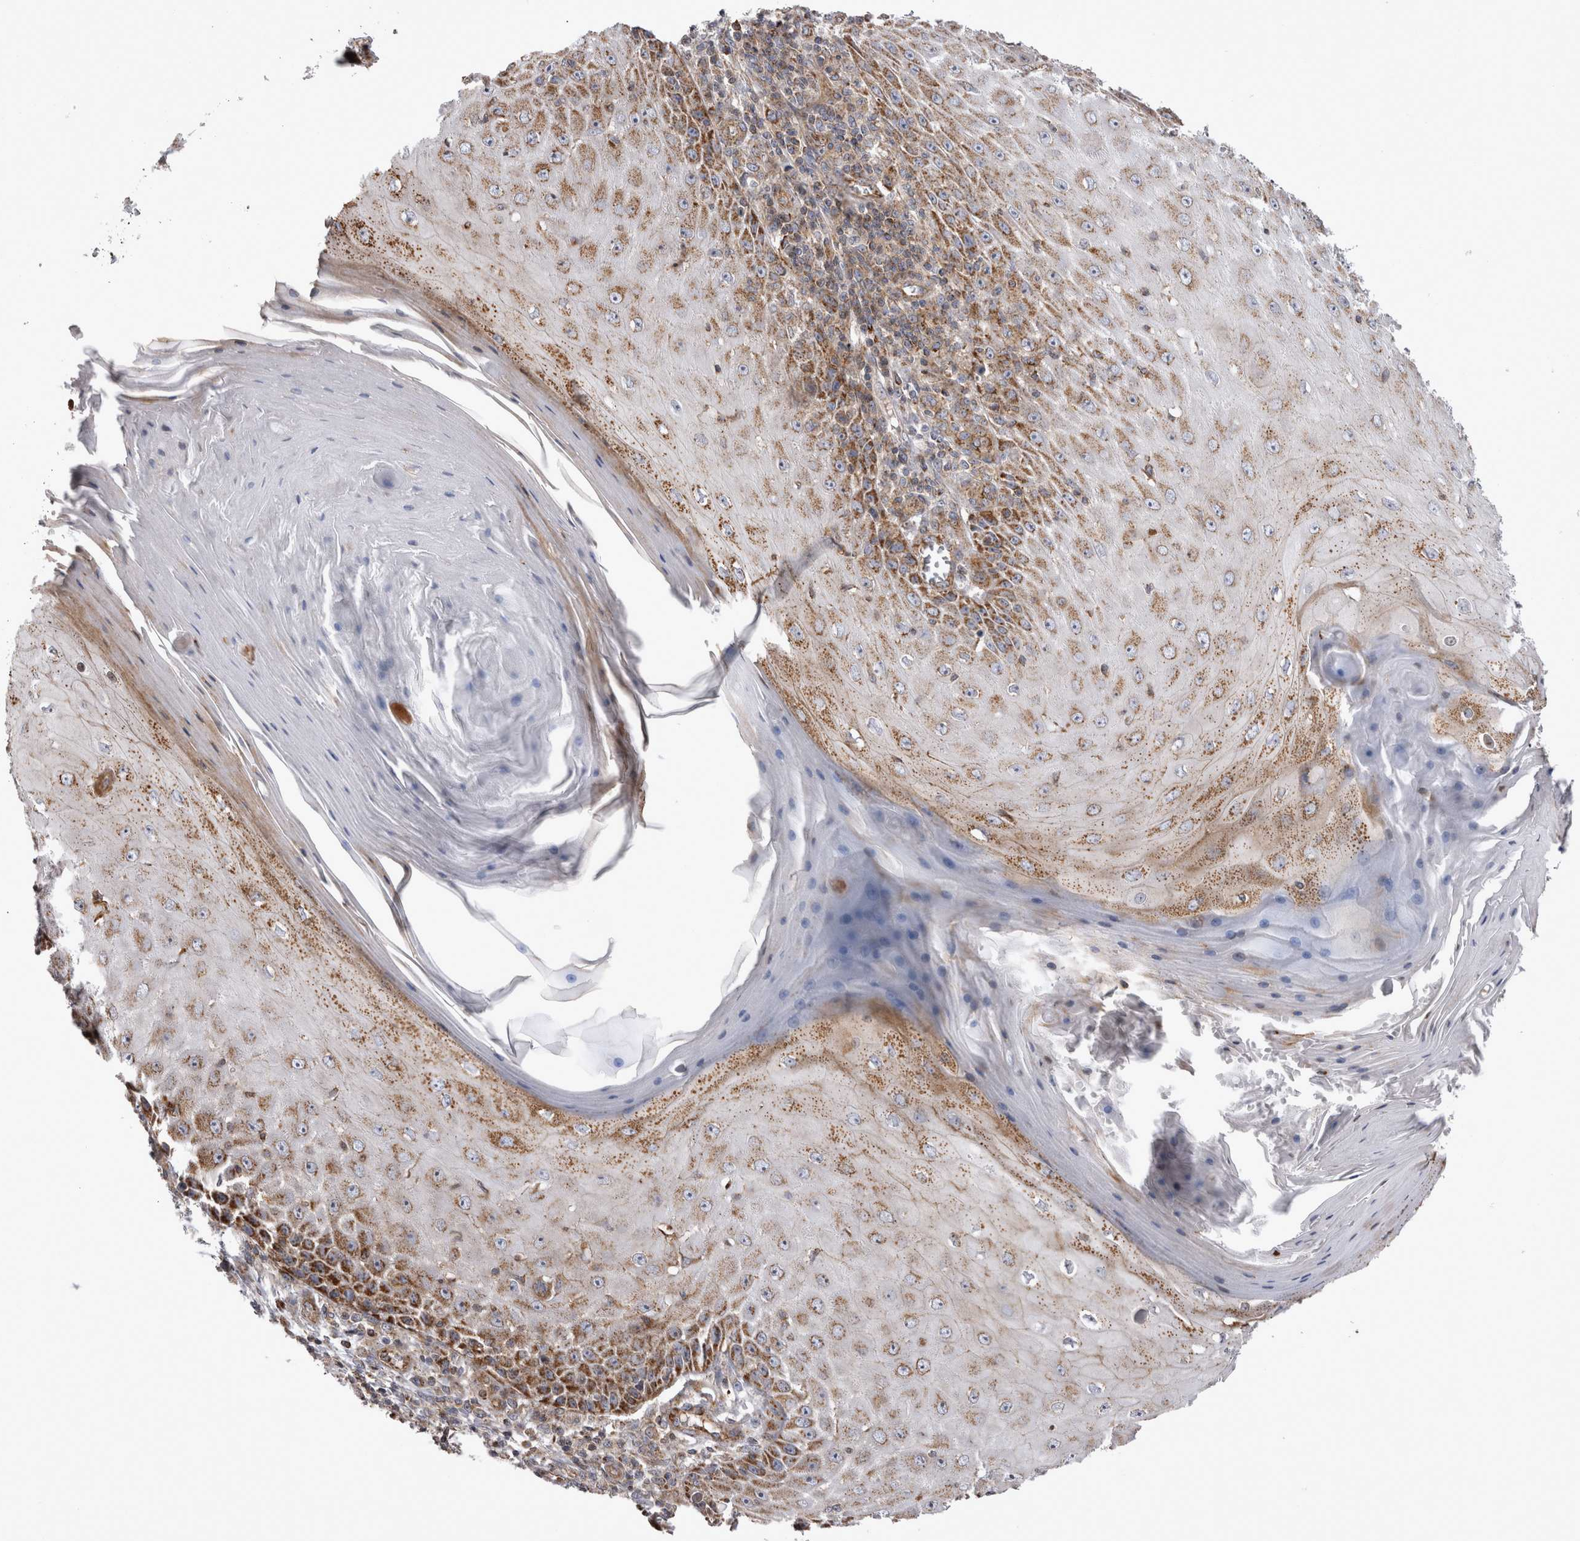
{"staining": {"intensity": "strong", "quantity": ">75%", "location": "cytoplasmic/membranous"}, "tissue": "skin cancer", "cell_type": "Tumor cells", "image_type": "cancer", "snomed": [{"axis": "morphology", "description": "Squamous cell carcinoma, NOS"}, {"axis": "topography", "description": "Skin"}], "caption": "A histopathology image of skin cancer stained for a protein demonstrates strong cytoplasmic/membranous brown staining in tumor cells. Using DAB (3,3'-diaminobenzidine) (brown) and hematoxylin (blue) stains, captured at high magnification using brightfield microscopy.", "gene": "TSPOAP1", "patient": {"sex": "female", "age": 73}}